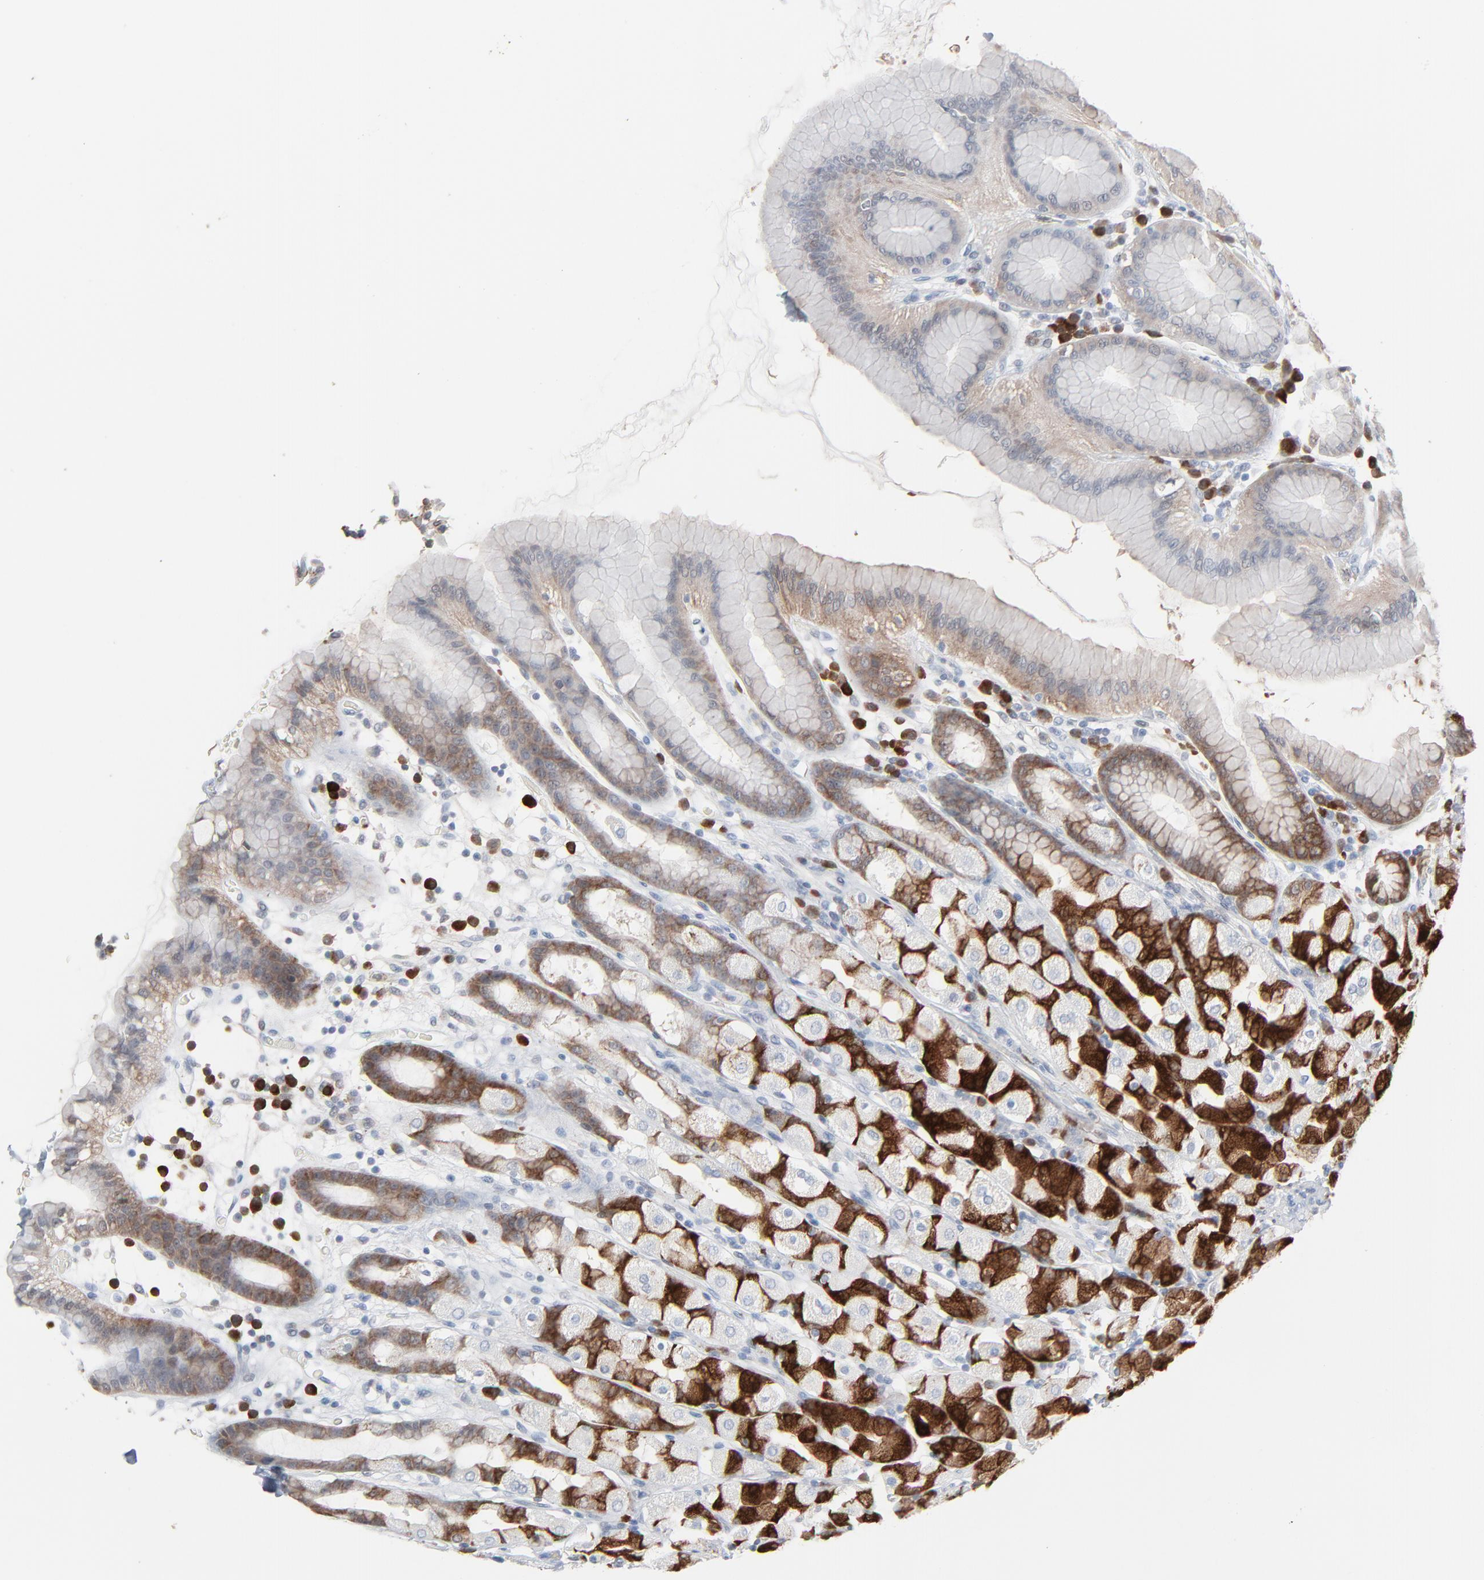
{"staining": {"intensity": "strong", "quantity": ">75%", "location": "cytoplasmic/membranous"}, "tissue": "stomach", "cell_type": "Glandular cells", "image_type": "normal", "snomed": [{"axis": "morphology", "description": "Normal tissue, NOS"}, {"axis": "topography", "description": "Stomach, upper"}], "caption": "Immunohistochemistry image of normal stomach stained for a protein (brown), which shows high levels of strong cytoplasmic/membranous positivity in approximately >75% of glandular cells.", "gene": "PHGDH", "patient": {"sex": "male", "age": 68}}